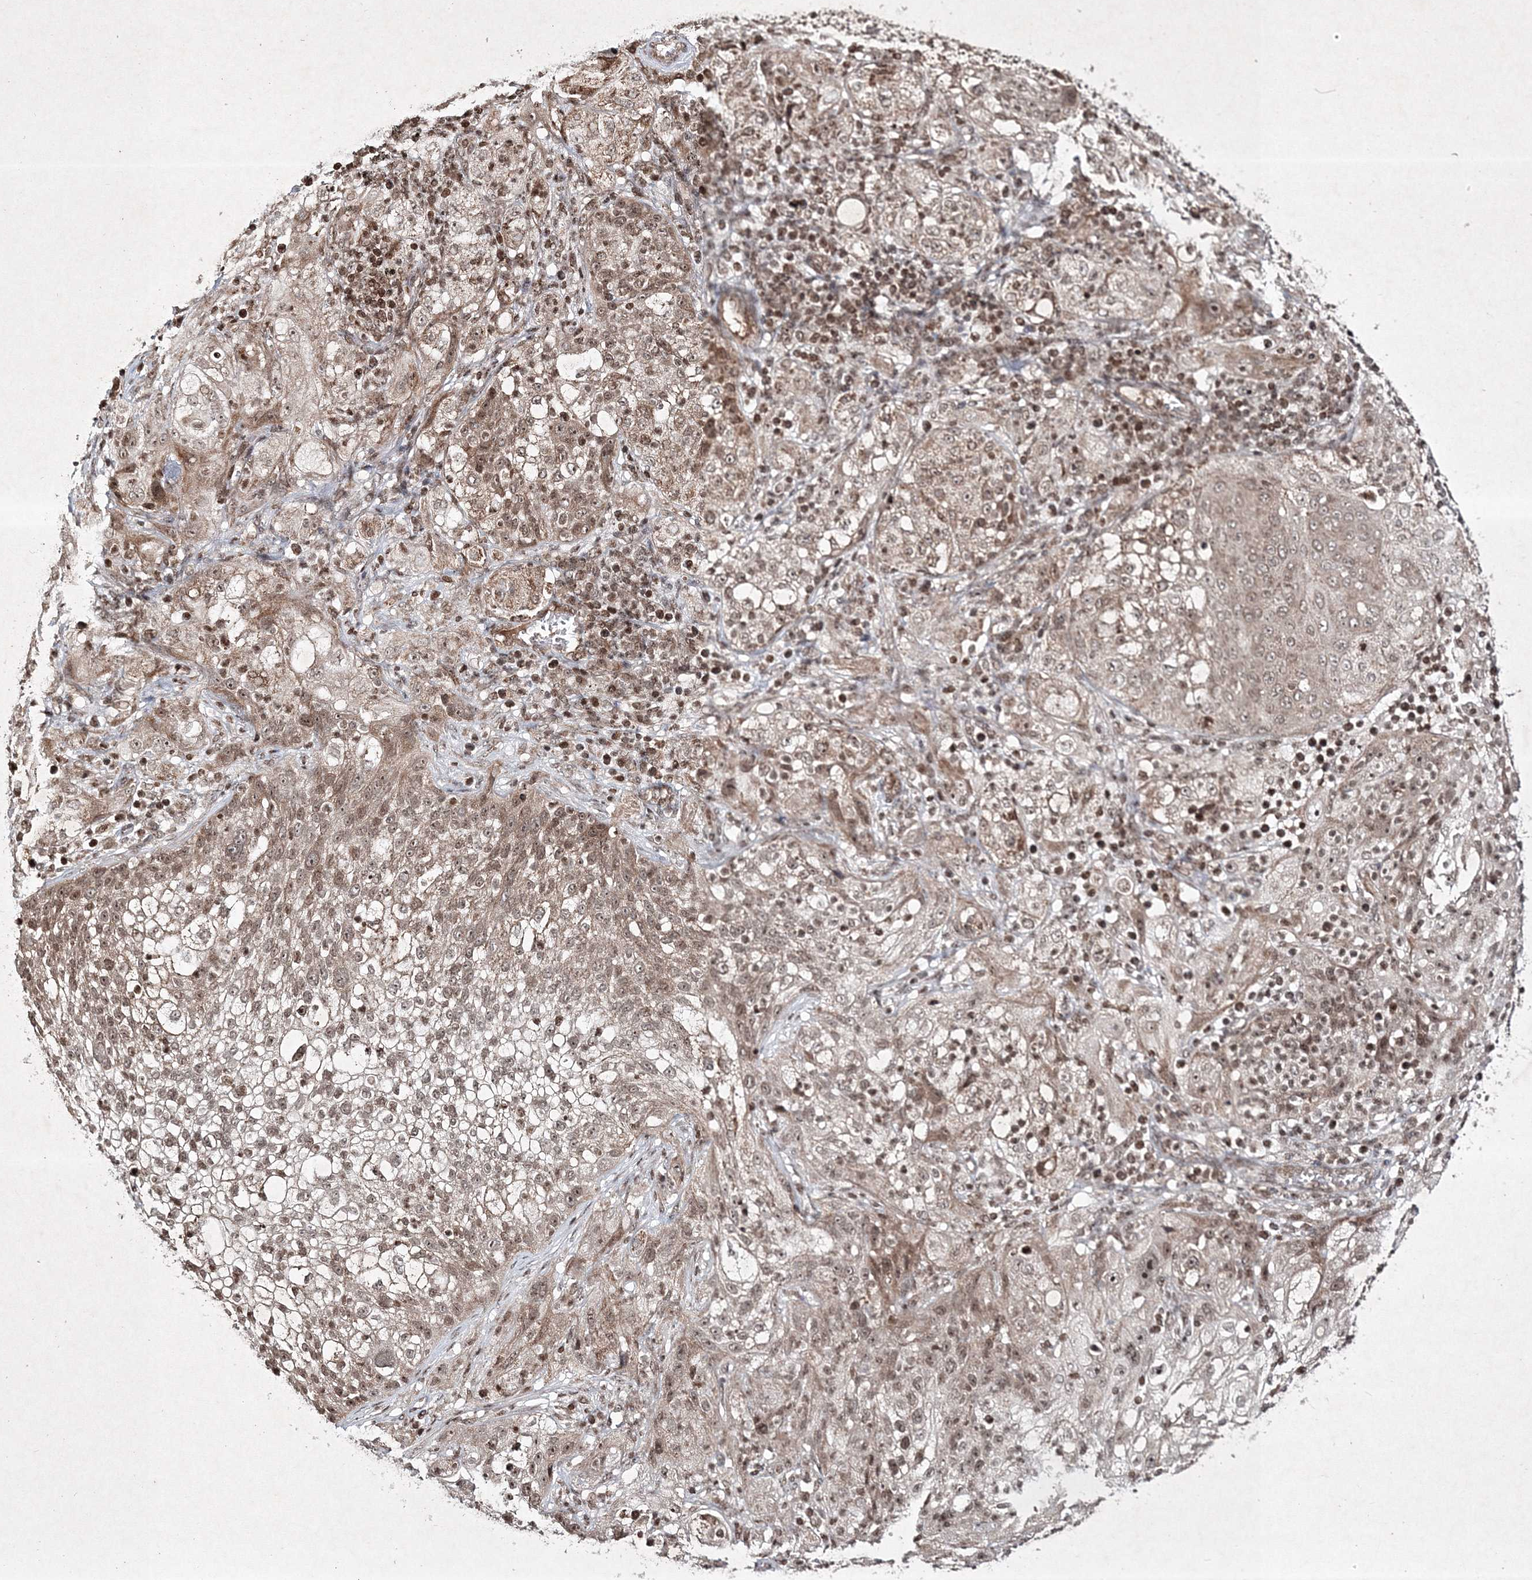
{"staining": {"intensity": "weak", "quantity": ">75%", "location": "nuclear"}, "tissue": "lung cancer", "cell_type": "Tumor cells", "image_type": "cancer", "snomed": [{"axis": "morphology", "description": "Inflammation, NOS"}, {"axis": "morphology", "description": "Squamous cell carcinoma, NOS"}, {"axis": "topography", "description": "Lymph node"}, {"axis": "topography", "description": "Soft tissue"}, {"axis": "topography", "description": "Lung"}], "caption": "Lung cancer (squamous cell carcinoma) stained with a protein marker reveals weak staining in tumor cells.", "gene": "CARM1", "patient": {"sex": "male", "age": 66}}